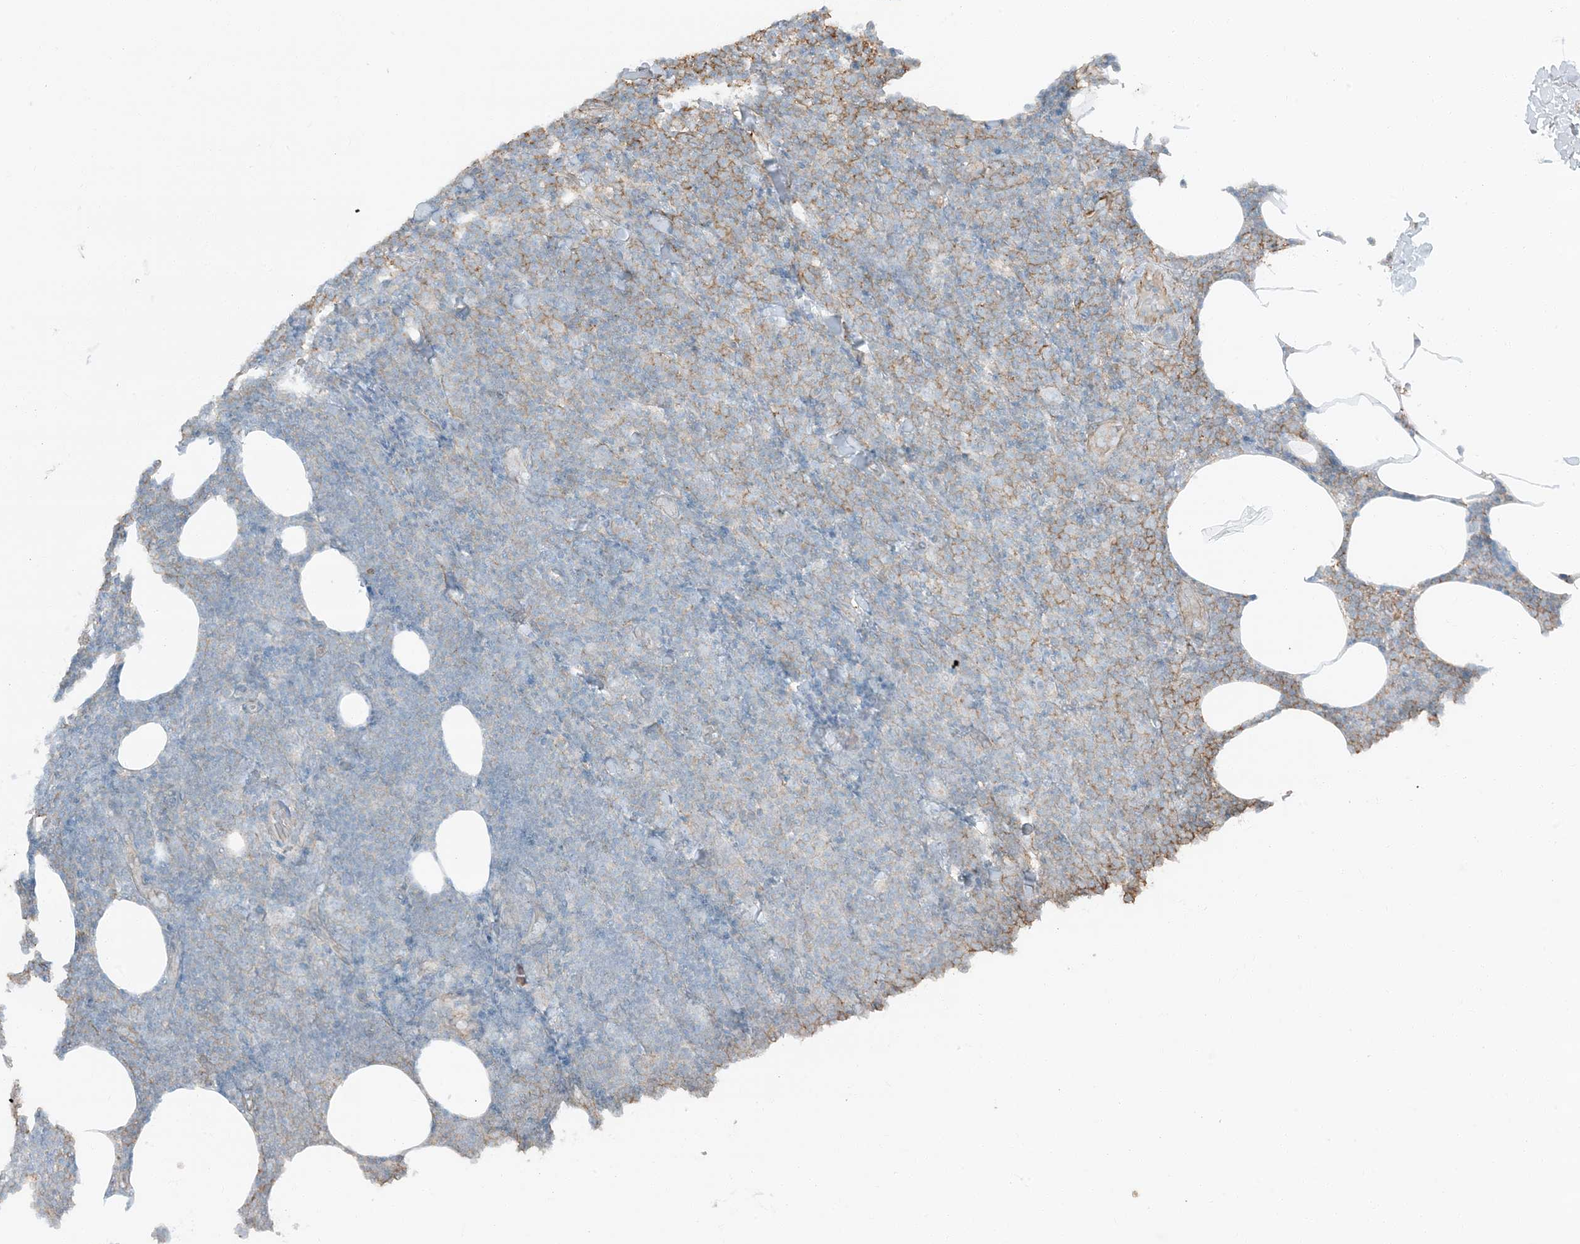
{"staining": {"intensity": "negative", "quantity": "none", "location": "none"}, "tissue": "lymphoma", "cell_type": "Tumor cells", "image_type": "cancer", "snomed": [{"axis": "morphology", "description": "Malignant lymphoma, non-Hodgkin's type, Low grade"}, {"axis": "topography", "description": "Lymph node"}], "caption": "This is an immunohistochemistry (IHC) histopathology image of human malignant lymphoma, non-Hodgkin's type (low-grade). There is no positivity in tumor cells.", "gene": "APOBEC3C", "patient": {"sex": "male", "age": 66}}